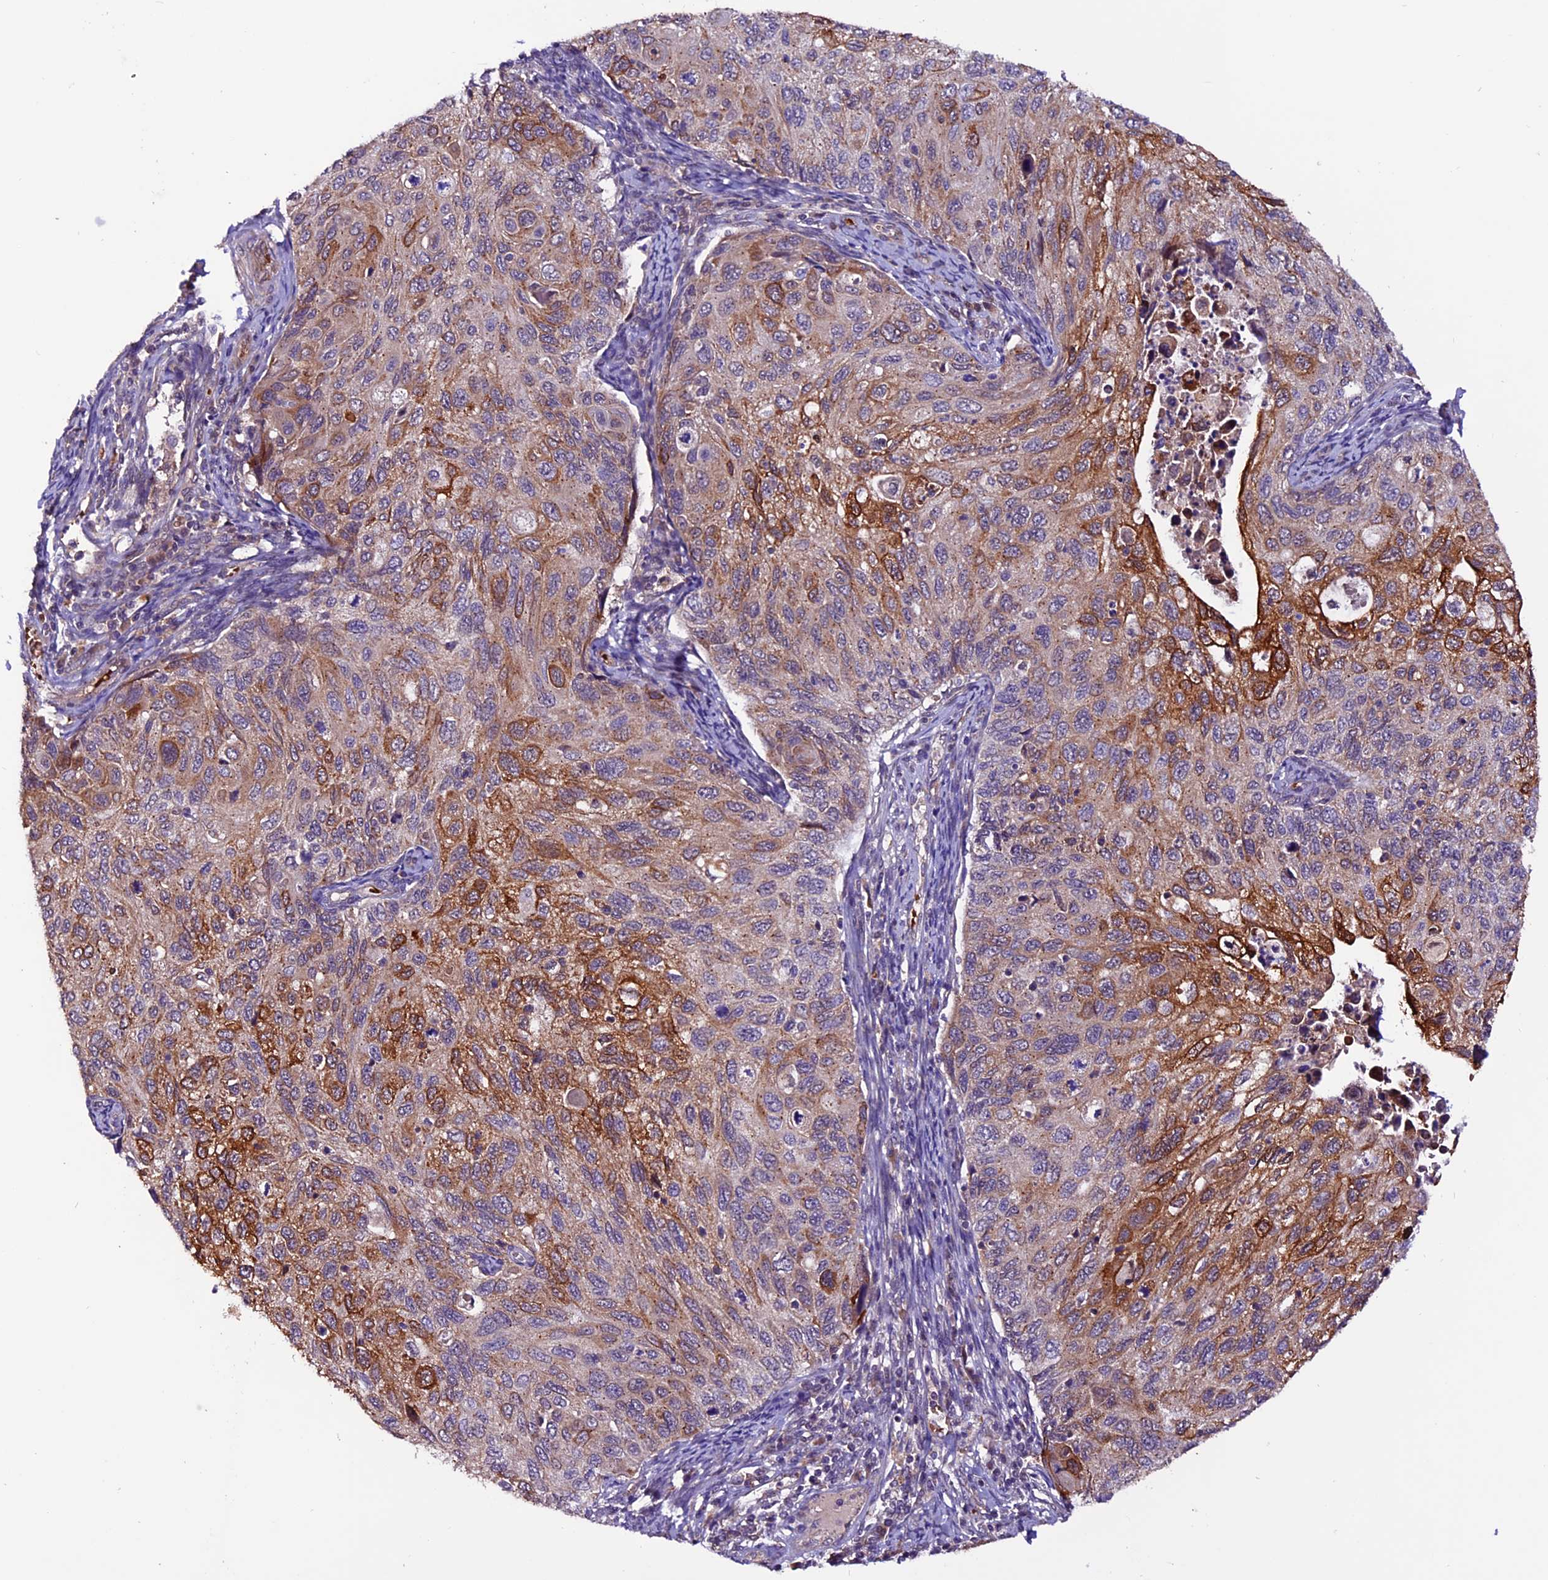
{"staining": {"intensity": "strong", "quantity": "25%-75%", "location": "cytoplasmic/membranous"}, "tissue": "cervical cancer", "cell_type": "Tumor cells", "image_type": "cancer", "snomed": [{"axis": "morphology", "description": "Squamous cell carcinoma, NOS"}, {"axis": "topography", "description": "Cervix"}], "caption": "Immunohistochemical staining of human cervical cancer (squamous cell carcinoma) exhibits strong cytoplasmic/membranous protein staining in about 25%-75% of tumor cells.", "gene": "RINL", "patient": {"sex": "female", "age": 70}}